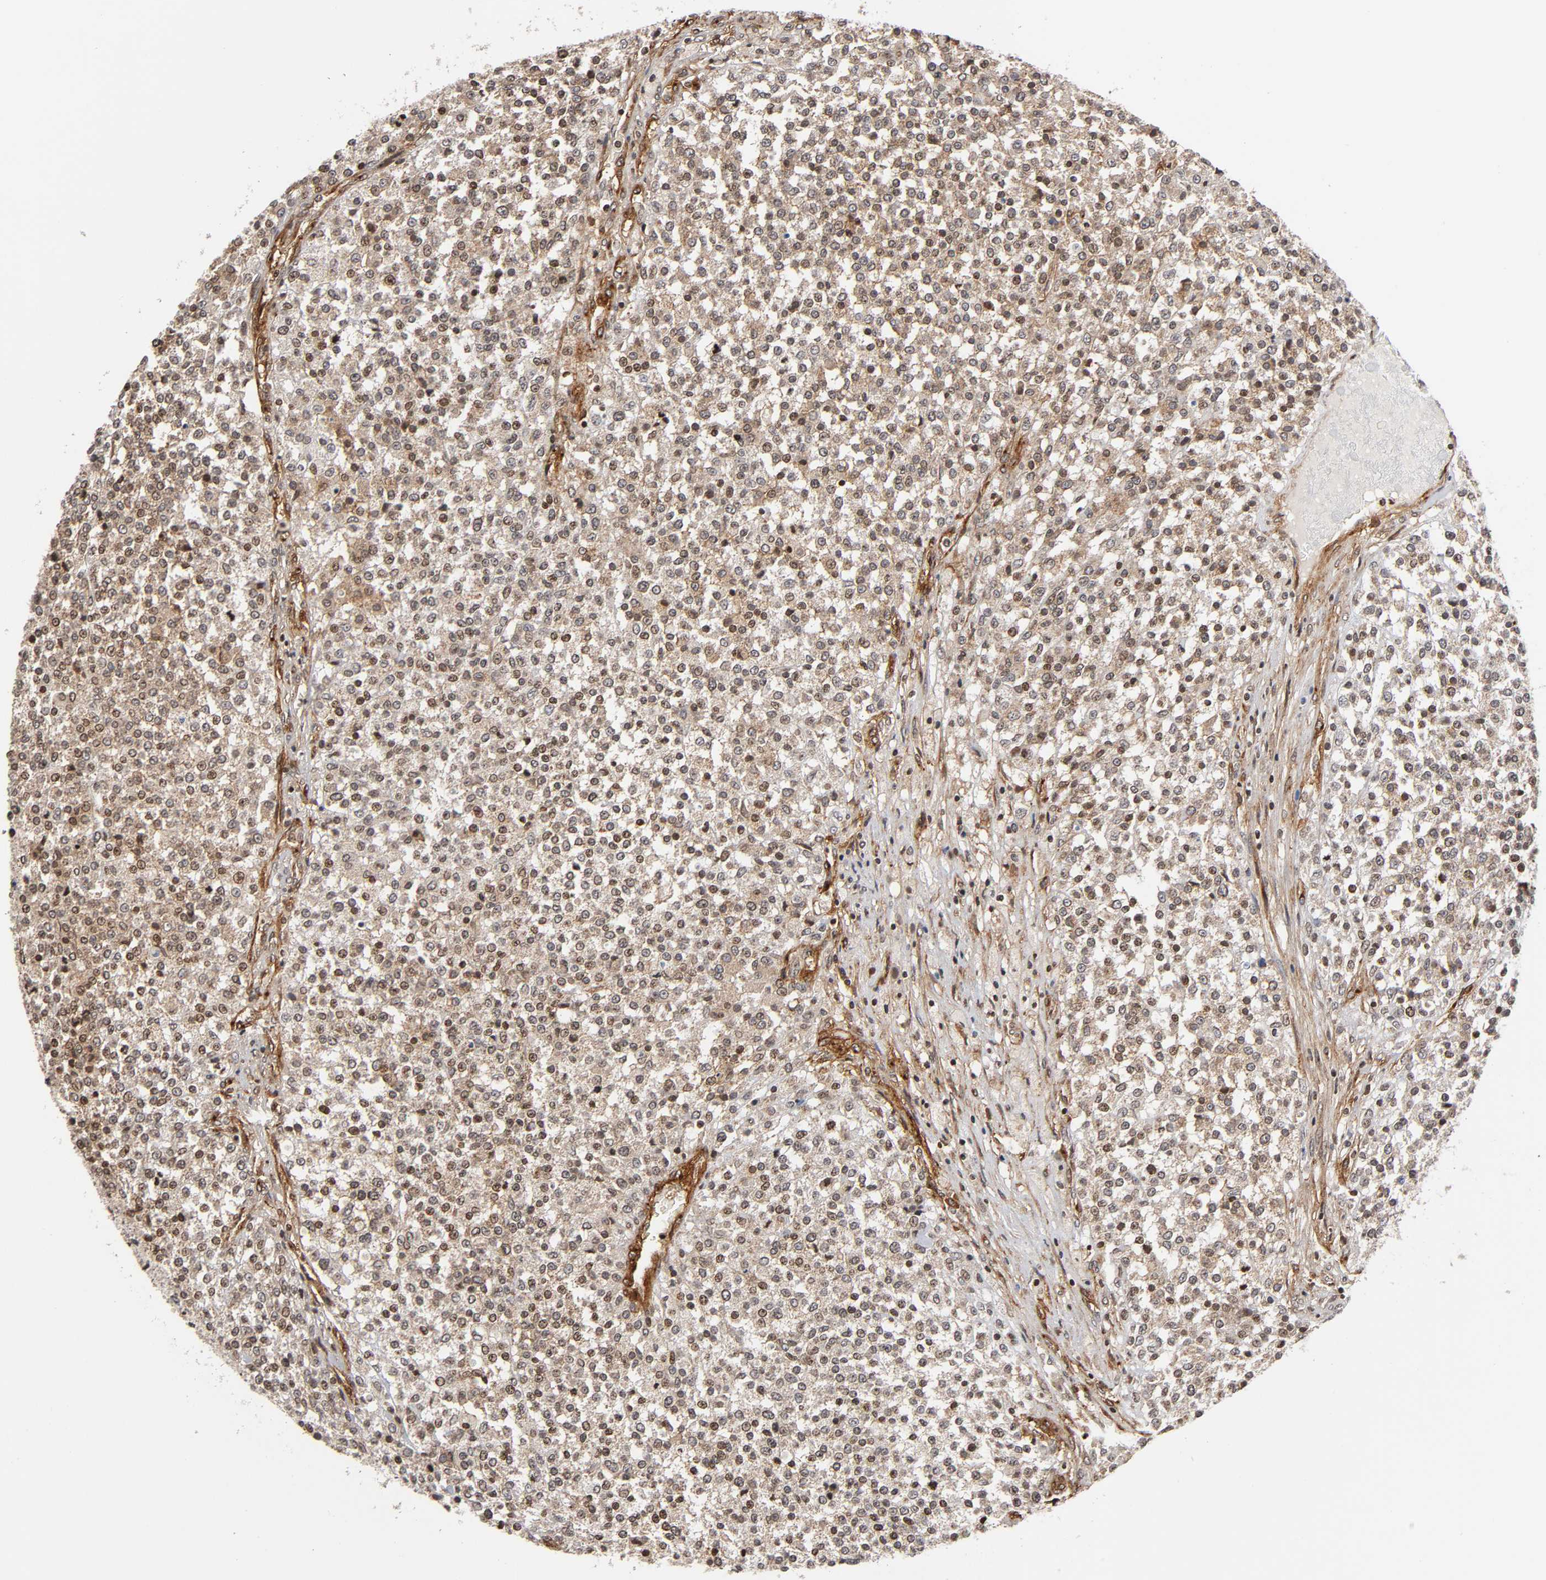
{"staining": {"intensity": "negative", "quantity": "none", "location": "none"}, "tissue": "testis cancer", "cell_type": "Tumor cells", "image_type": "cancer", "snomed": [{"axis": "morphology", "description": "Seminoma, NOS"}, {"axis": "topography", "description": "Testis"}], "caption": "This micrograph is of testis cancer (seminoma) stained with immunohistochemistry to label a protein in brown with the nuclei are counter-stained blue. There is no expression in tumor cells. The staining is performed using DAB brown chromogen with nuclei counter-stained in using hematoxylin.", "gene": "ITGAV", "patient": {"sex": "male", "age": 59}}